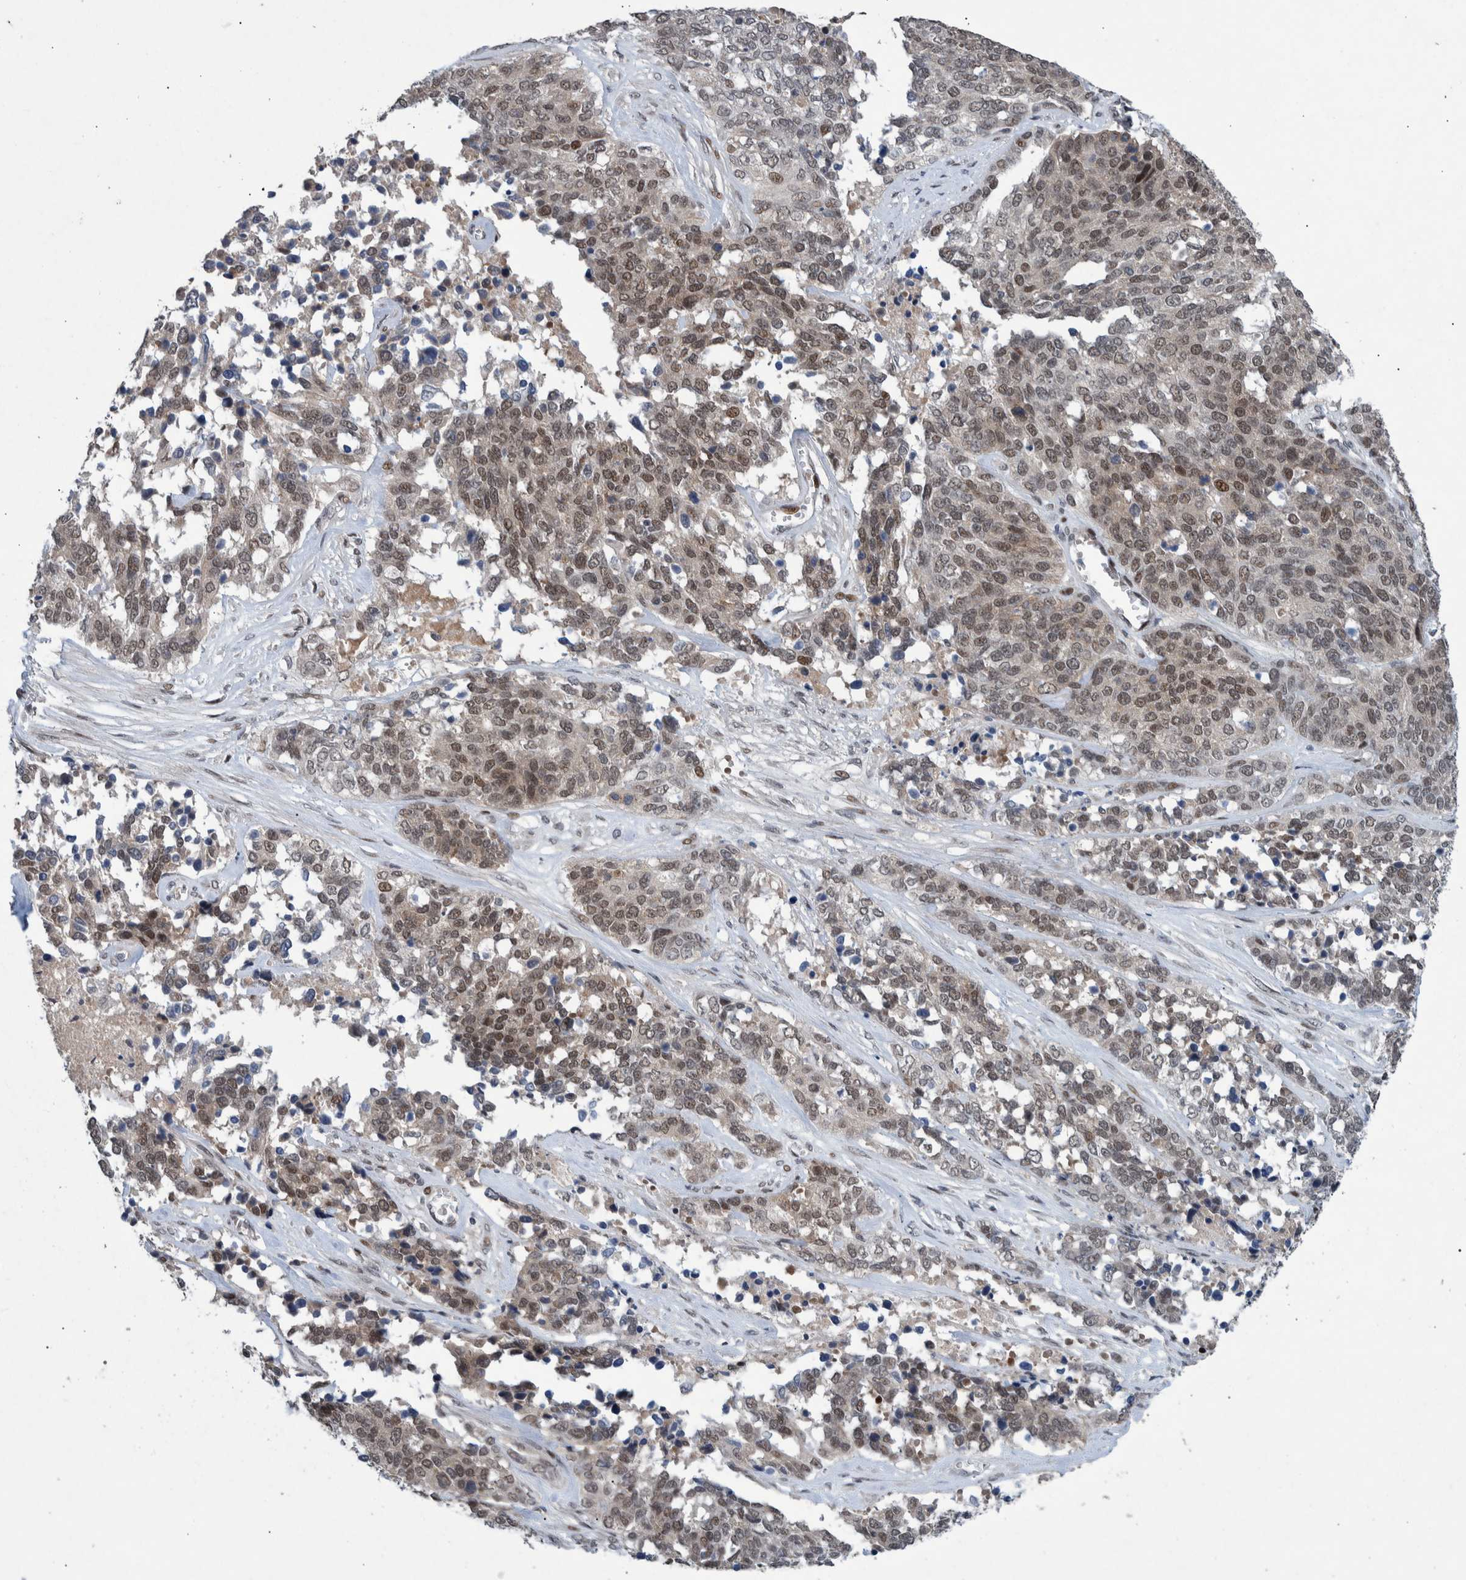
{"staining": {"intensity": "weak", "quantity": ">75%", "location": "nuclear"}, "tissue": "ovarian cancer", "cell_type": "Tumor cells", "image_type": "cancer", "snomed": [{"axis": "morphology", "description": "Cystadenocarcinoma, serous, NOS"}, {"axis": "topography", "description": "Ovary"}], "caption": "The immunohistochemical stain highlights weak nuclear positivity in tumor cells of ovarian cancer (serous cystadenocarcinoma) tissue.", "gene": "ESRP1", "patient": {"sex": "female", "age": 44}}